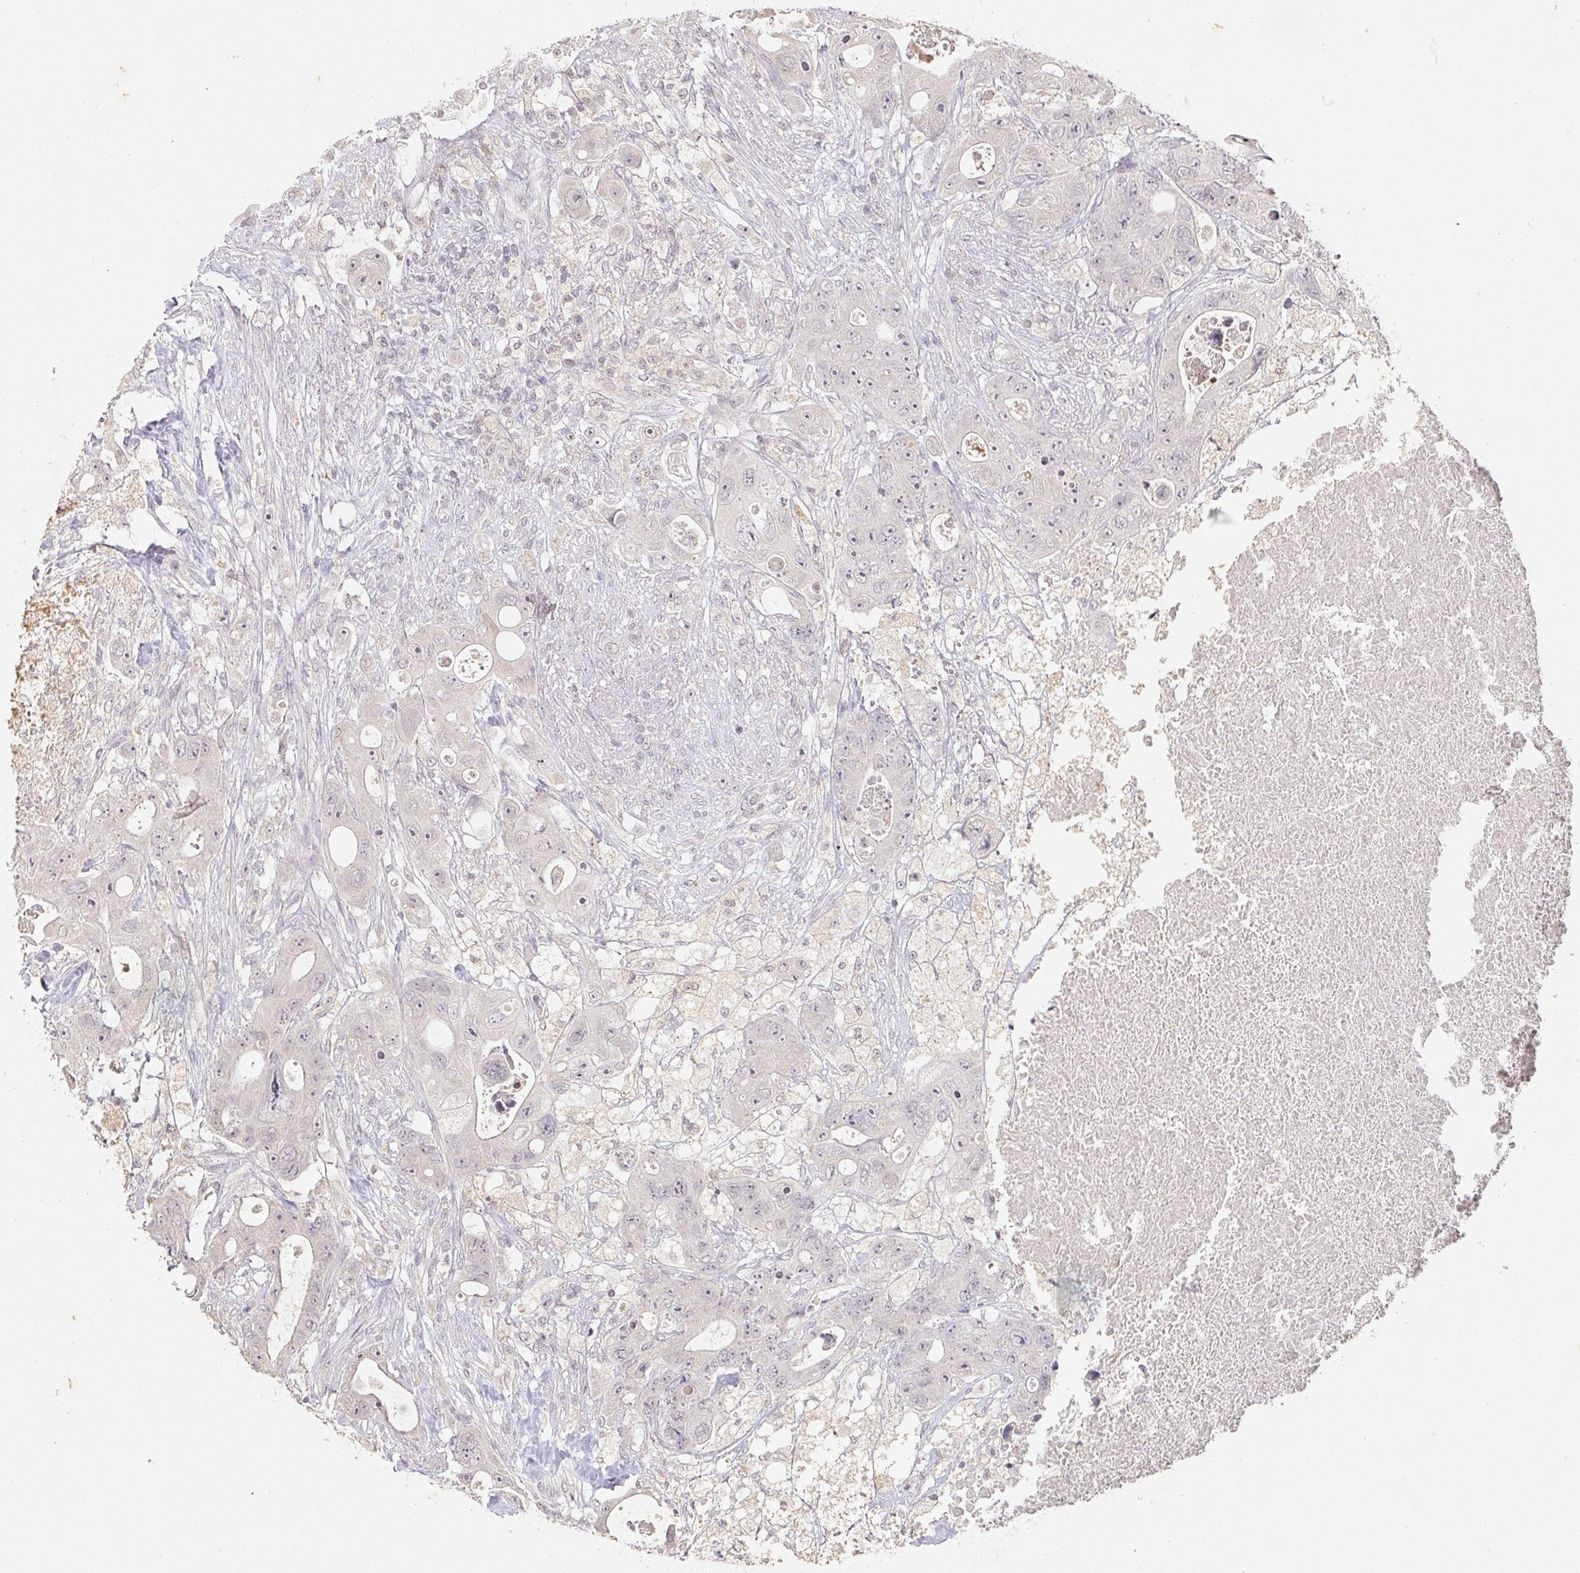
{"staining": {"intensity": "weak", "quantity": "<25%", "location": "nuclear"}, "tissue": "colorectal cancer", "cell_type": "Tumor cells", "image_type": "cancer", "snomed": [{"axis": "morphology", "description": "Adenocarcinoma, NOS"}, {"axis": "topography", "description": "Colon"}], "caption": "IHC of colorectal cancer (adenocarcinoma) shows no staining in tumor cells. (DAB immunohistochemistry (IHC) visualized using brightfield microscopy, high magnification).", "gene": "CAPN5", "patient": {"sex": "female", "age": 46}}